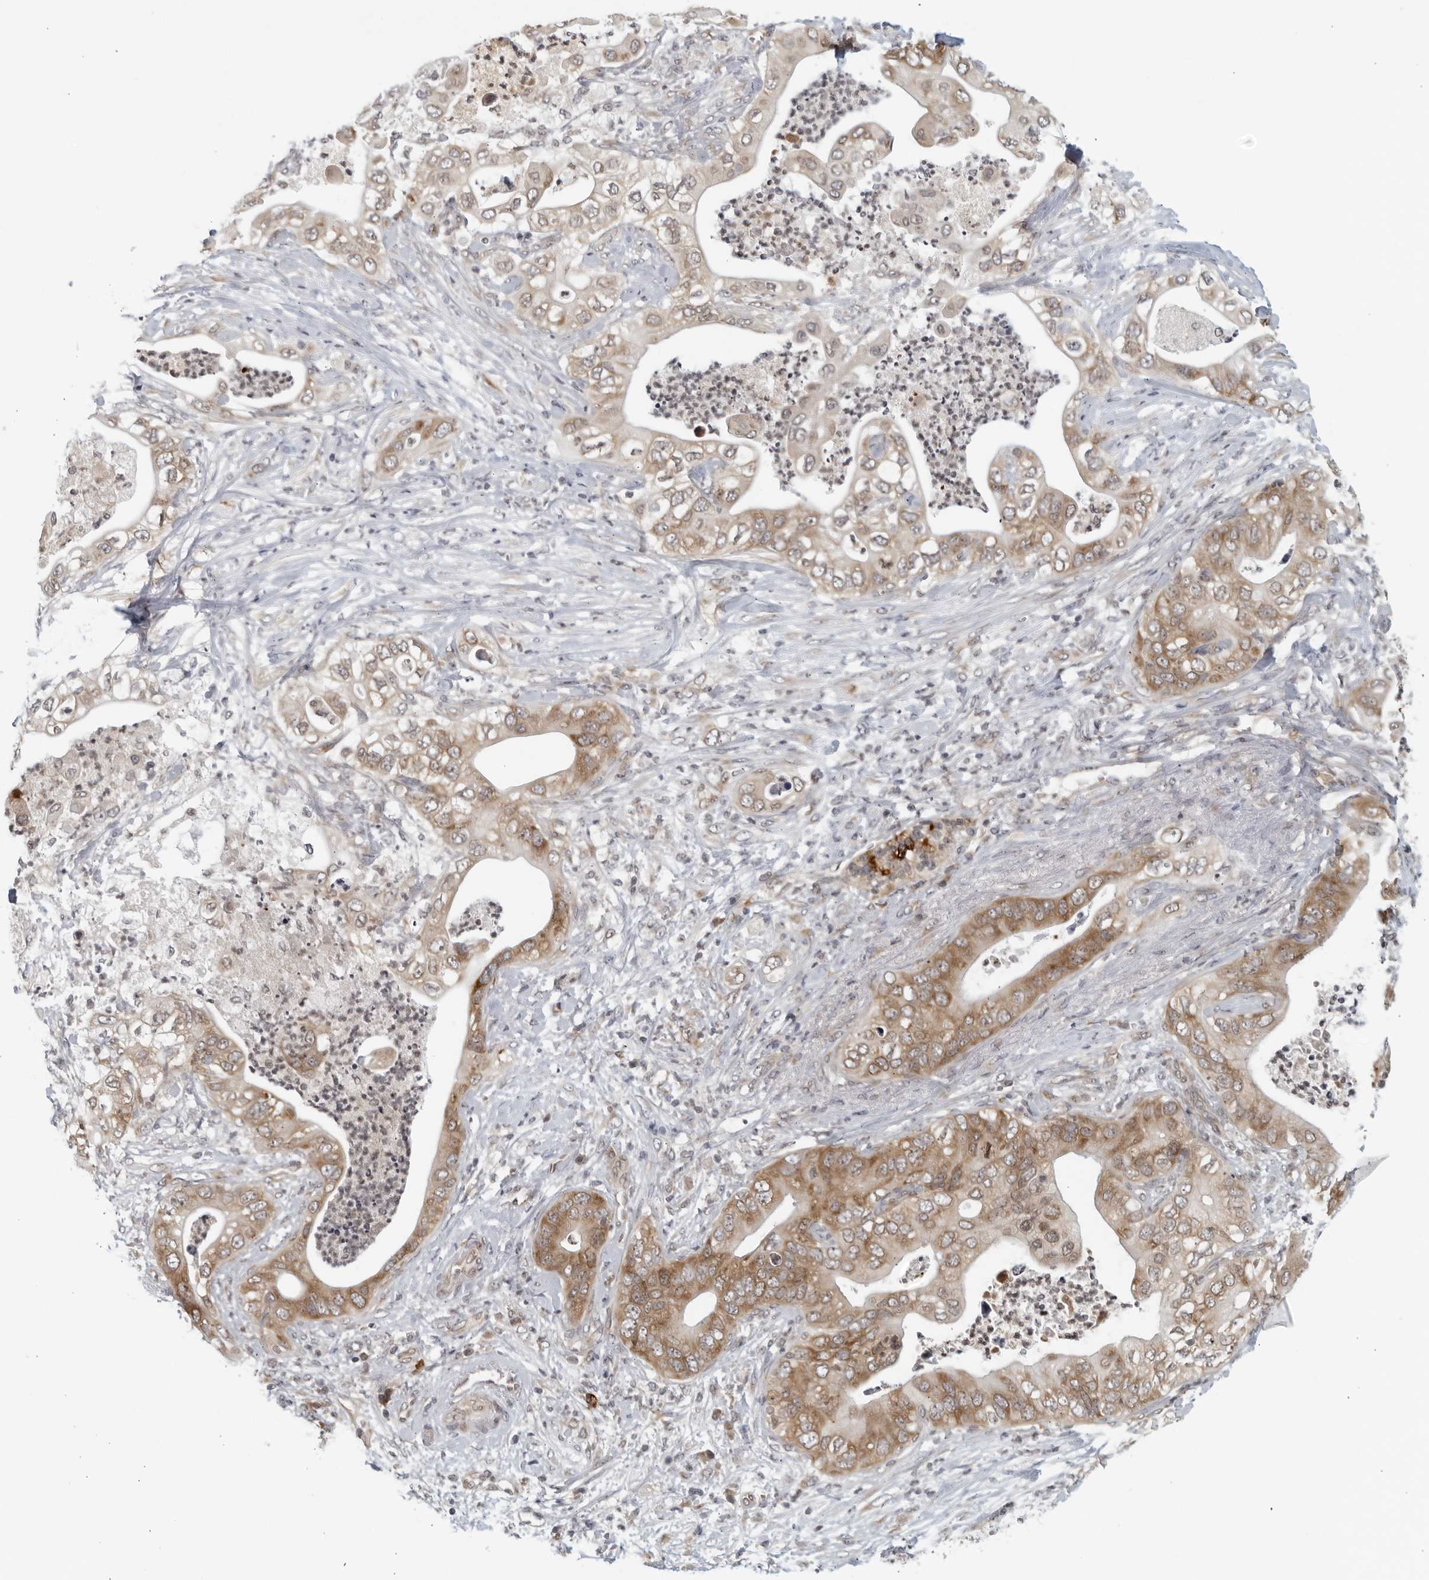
{"staining": {"intensity": "moderate", "quantity": ">75%", "location": "cytoplasmic/membranous"}, "tissue": "pancreatic cancer", "cell_type": "Tumor cells", "image_type": "cancer", "snomed": [{"axis": "morphology", "description": "Adenocarcinoma, NOS"}, {"axis": "topography", "description": "Pancreas"}], "caption": "Immunohistochemical staining of adenocarcinoma (pancreatic) shows medium levels of moderate cytoplasmic/membranous positivity in approximately >75% of tumor cells.", "gene": "RC3H1", "patient": {"sex": "female", "age": 78}}